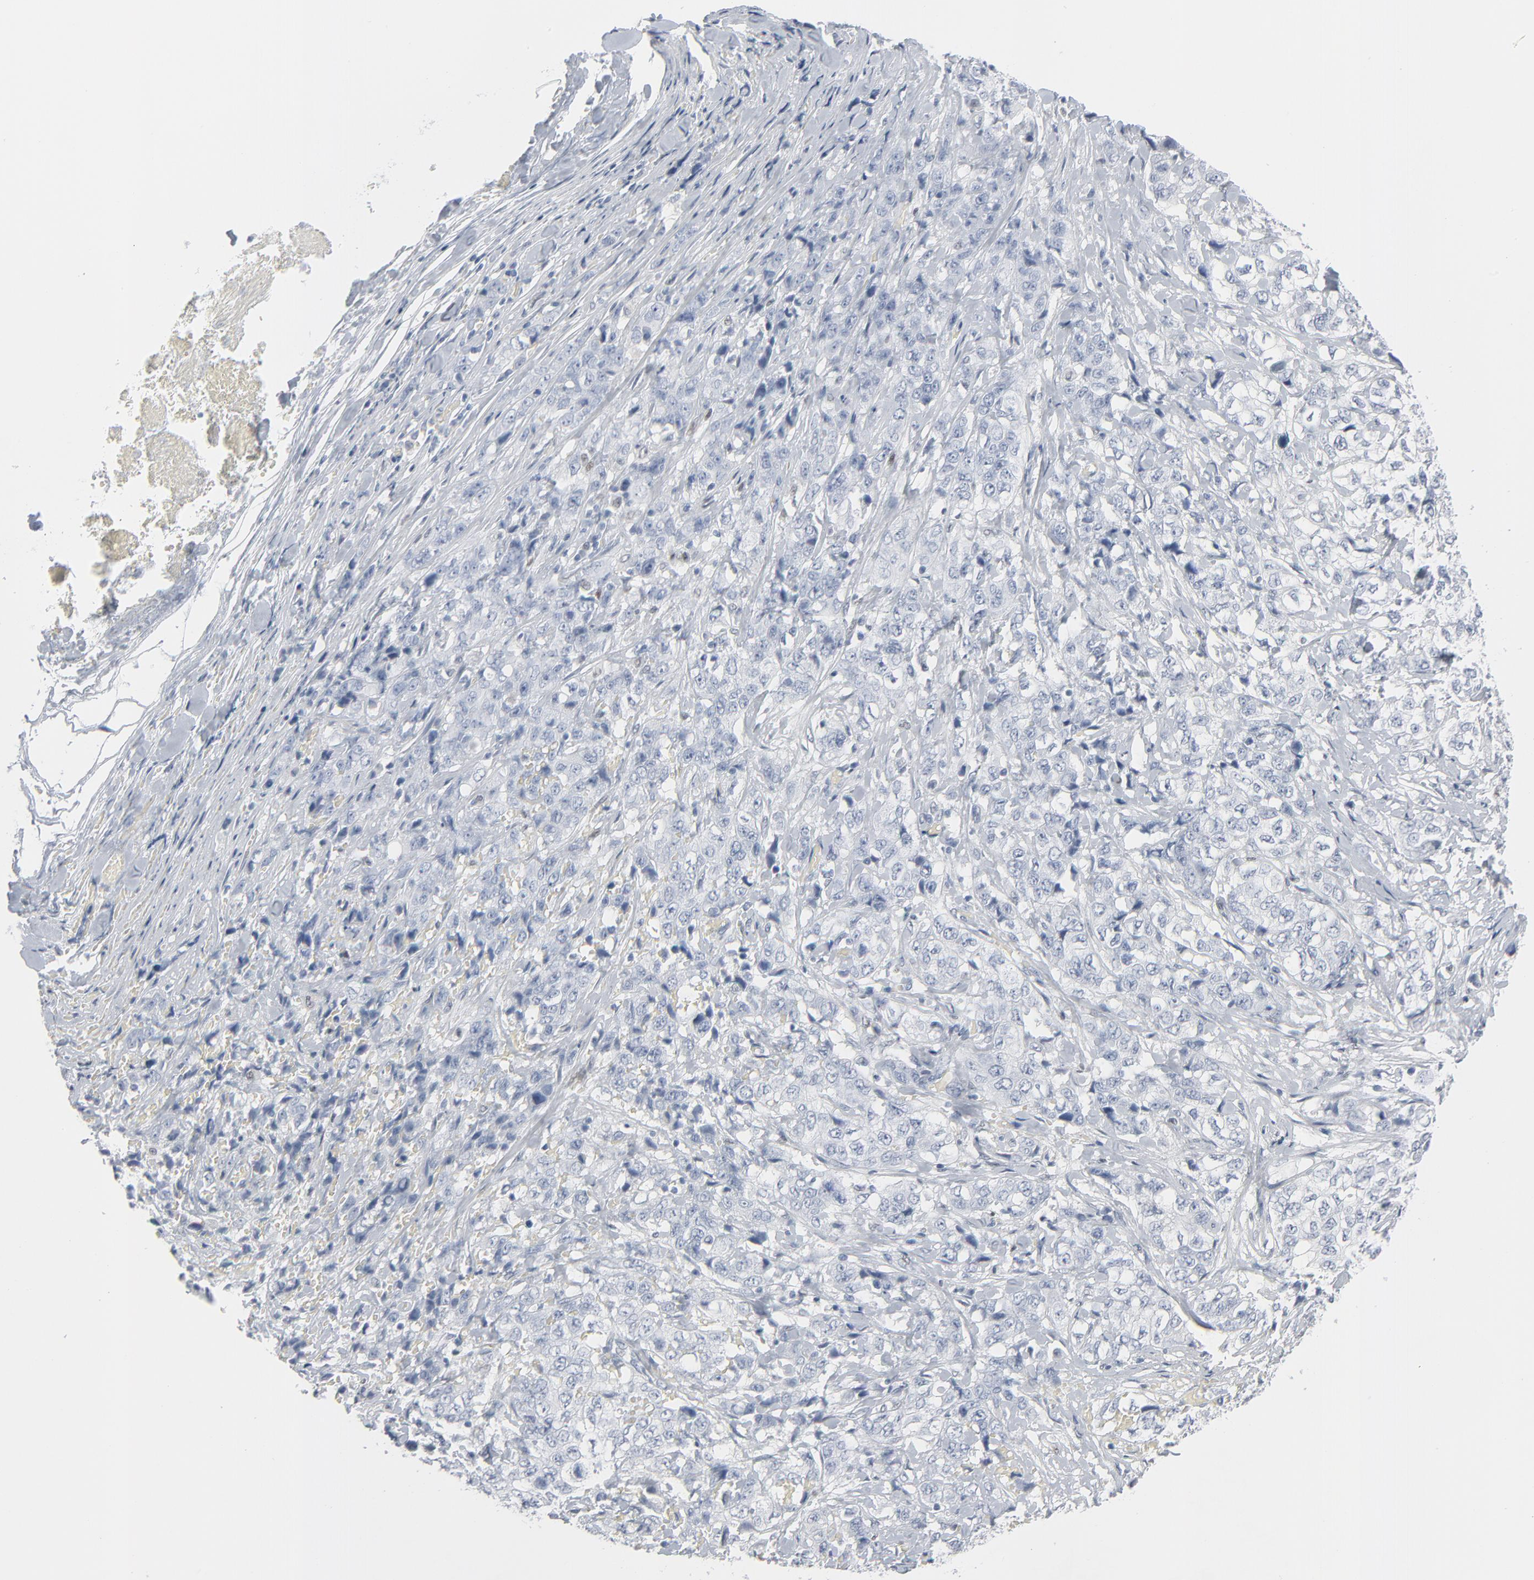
{"staining": {"intensity": "negative", "quantity": "none", "location": "none"}, "tissue": "stomach cancer", "cell_type": "Tumor cells", "image_type": "cancer", "snomed": [{"axis": "morphology", "description": "Adenocarcinoma, NOS"}, {"axis": "topography", "description": "Stomach"}], "caption": "Tumor cells are negative for protein expression in human stomach cancer.", "gene": "MITF", "patient": {"sex": "male", "age": 48}}